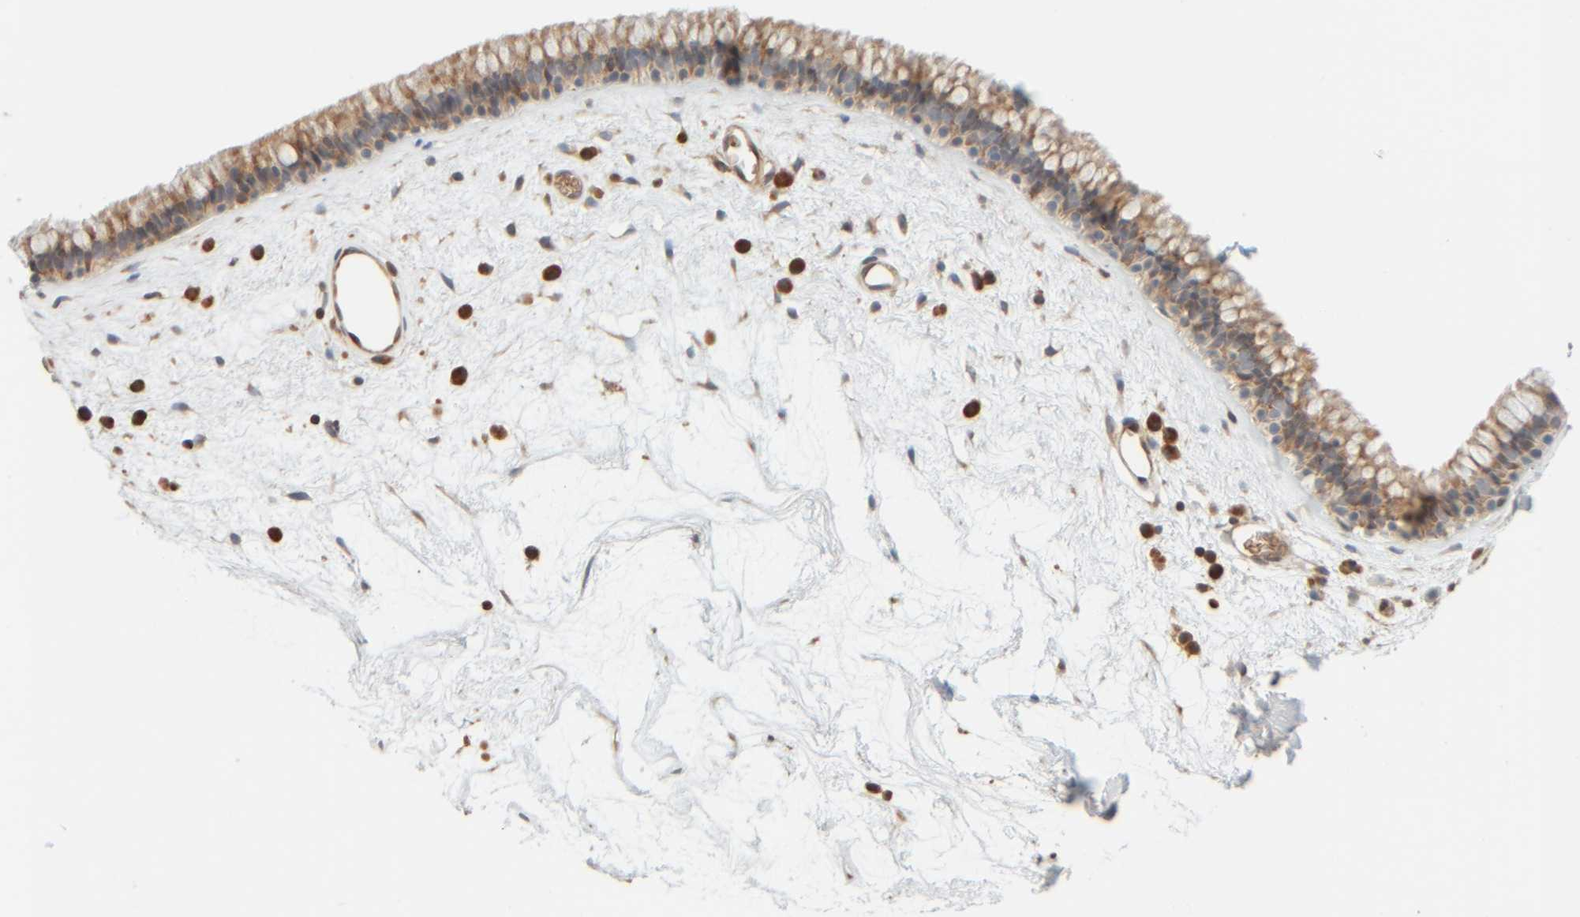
{"staining": {"intensity": "moderate", "quantity": "25%-75%", "location": "cytoplasmic/membranous"}, "tissue": "nasopharynx", "cell_type": "Respiratory epithelial cells", "image_type": "normal", "snomed": [{"axis": "morphology", "description": "Normal tissue, NOS"}, {"axis": "morphology", "description": "Inflammation, NOS"}, {"axis": "topography", "description": "Nasopharynx"}], "caption": "Brown immunohistochemical staining in benign human nasopharynx displays moderate cytoplasmic/membranous expression in approximately 25%-75% of respiratory epithelial cells.", "gene": "AARSD1", "patient": {"sex": "male", "age": 48}}